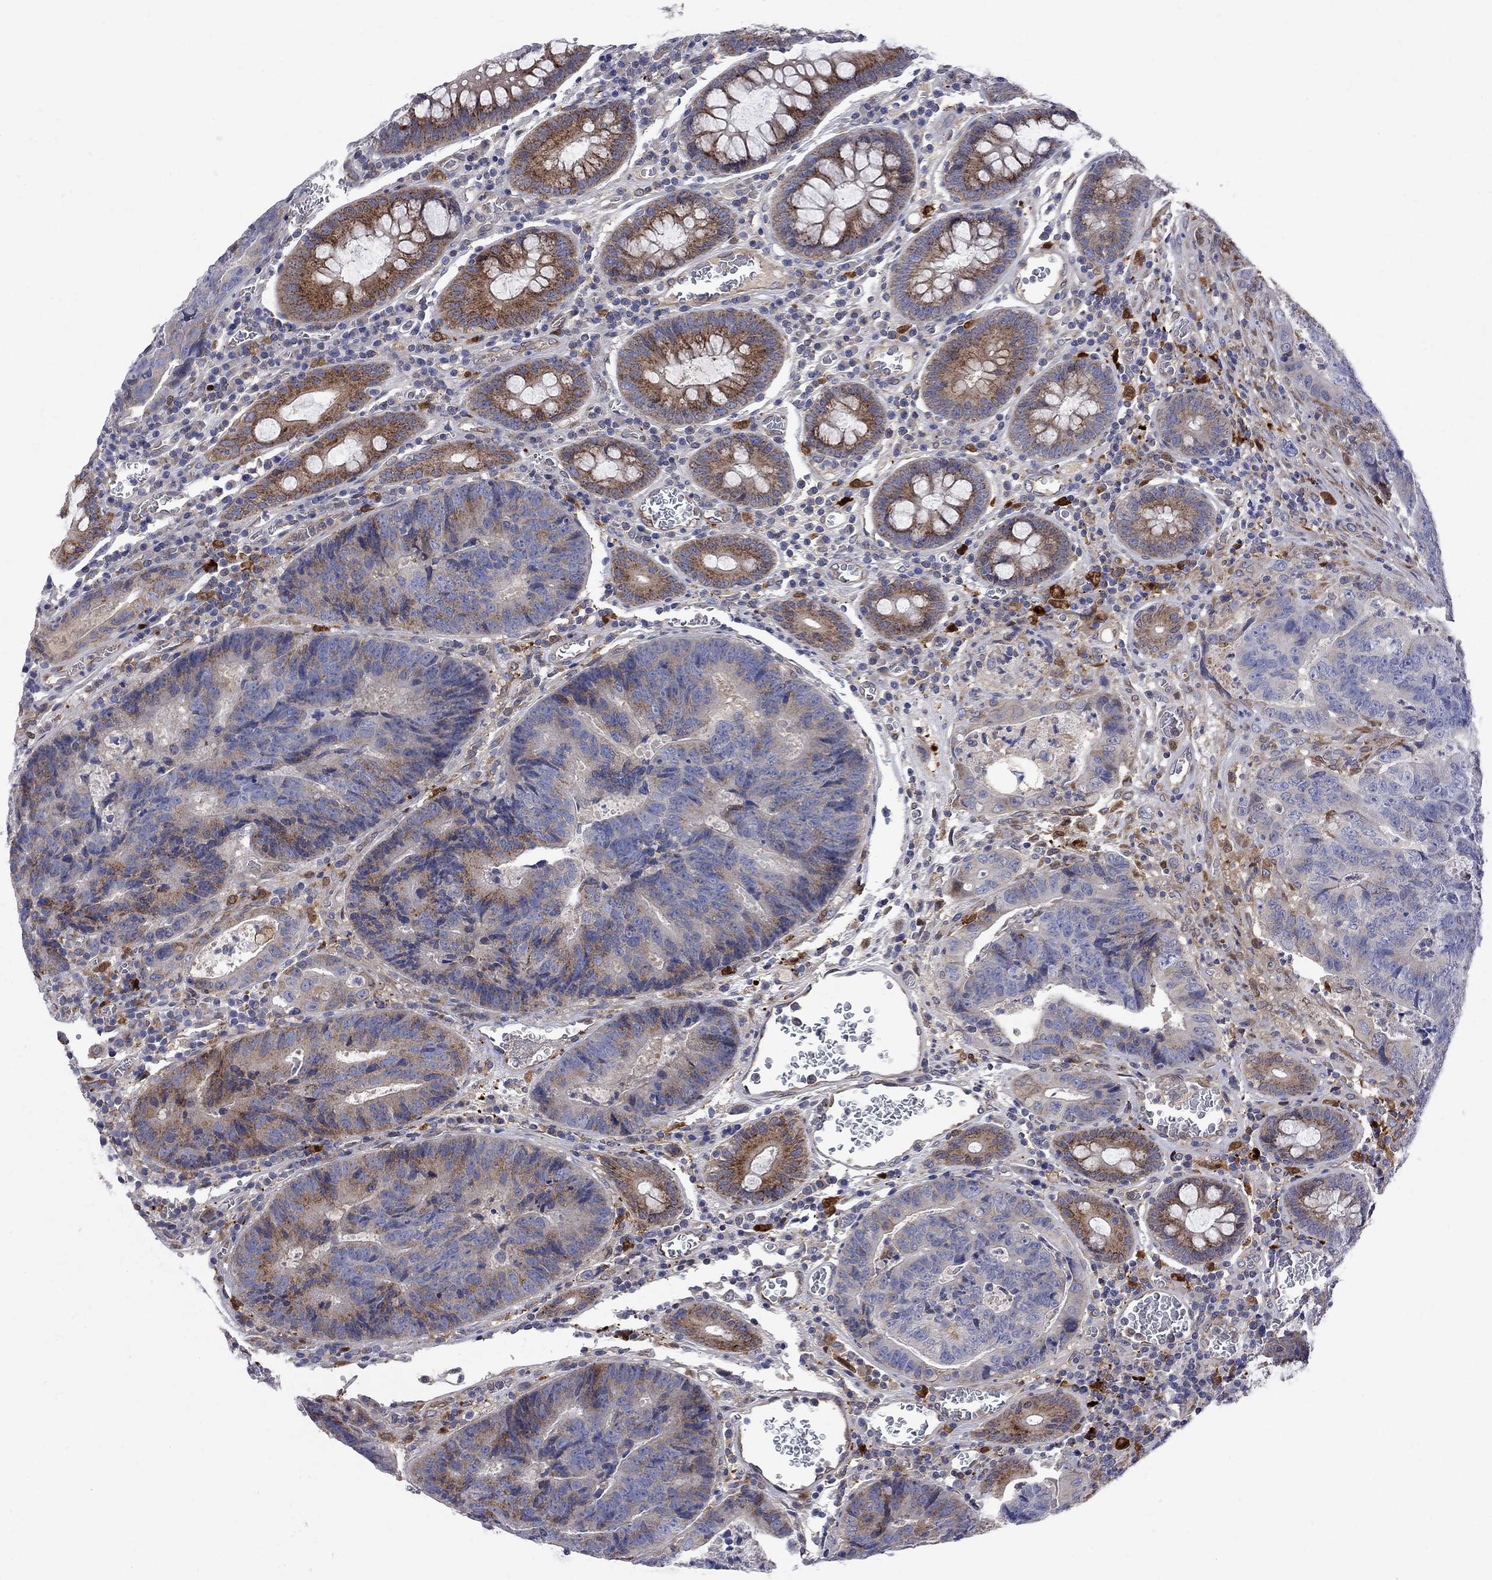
{"staining": {"intensity": "moderate", "quantity": "<25%", "location": "cytoplasmic/membranous"}, "tissue": "colorectal cancer", "cell_type": "Tumor cells", "image_type": "cancer", "snomed": [{"axis": "morphology", "description": "Adenocarcinoma, NOS"}, {"axis": "topography", "description": "Colon"}], "caption": "This micrograph demonstrates immunohistochemistry staining of colorectal cancer, with low moderate cytoplasmic/membranous staining in about <25% of tumor cells.", "gene": "MTHFR", "patient": {"sex": "female", "age": 48}}